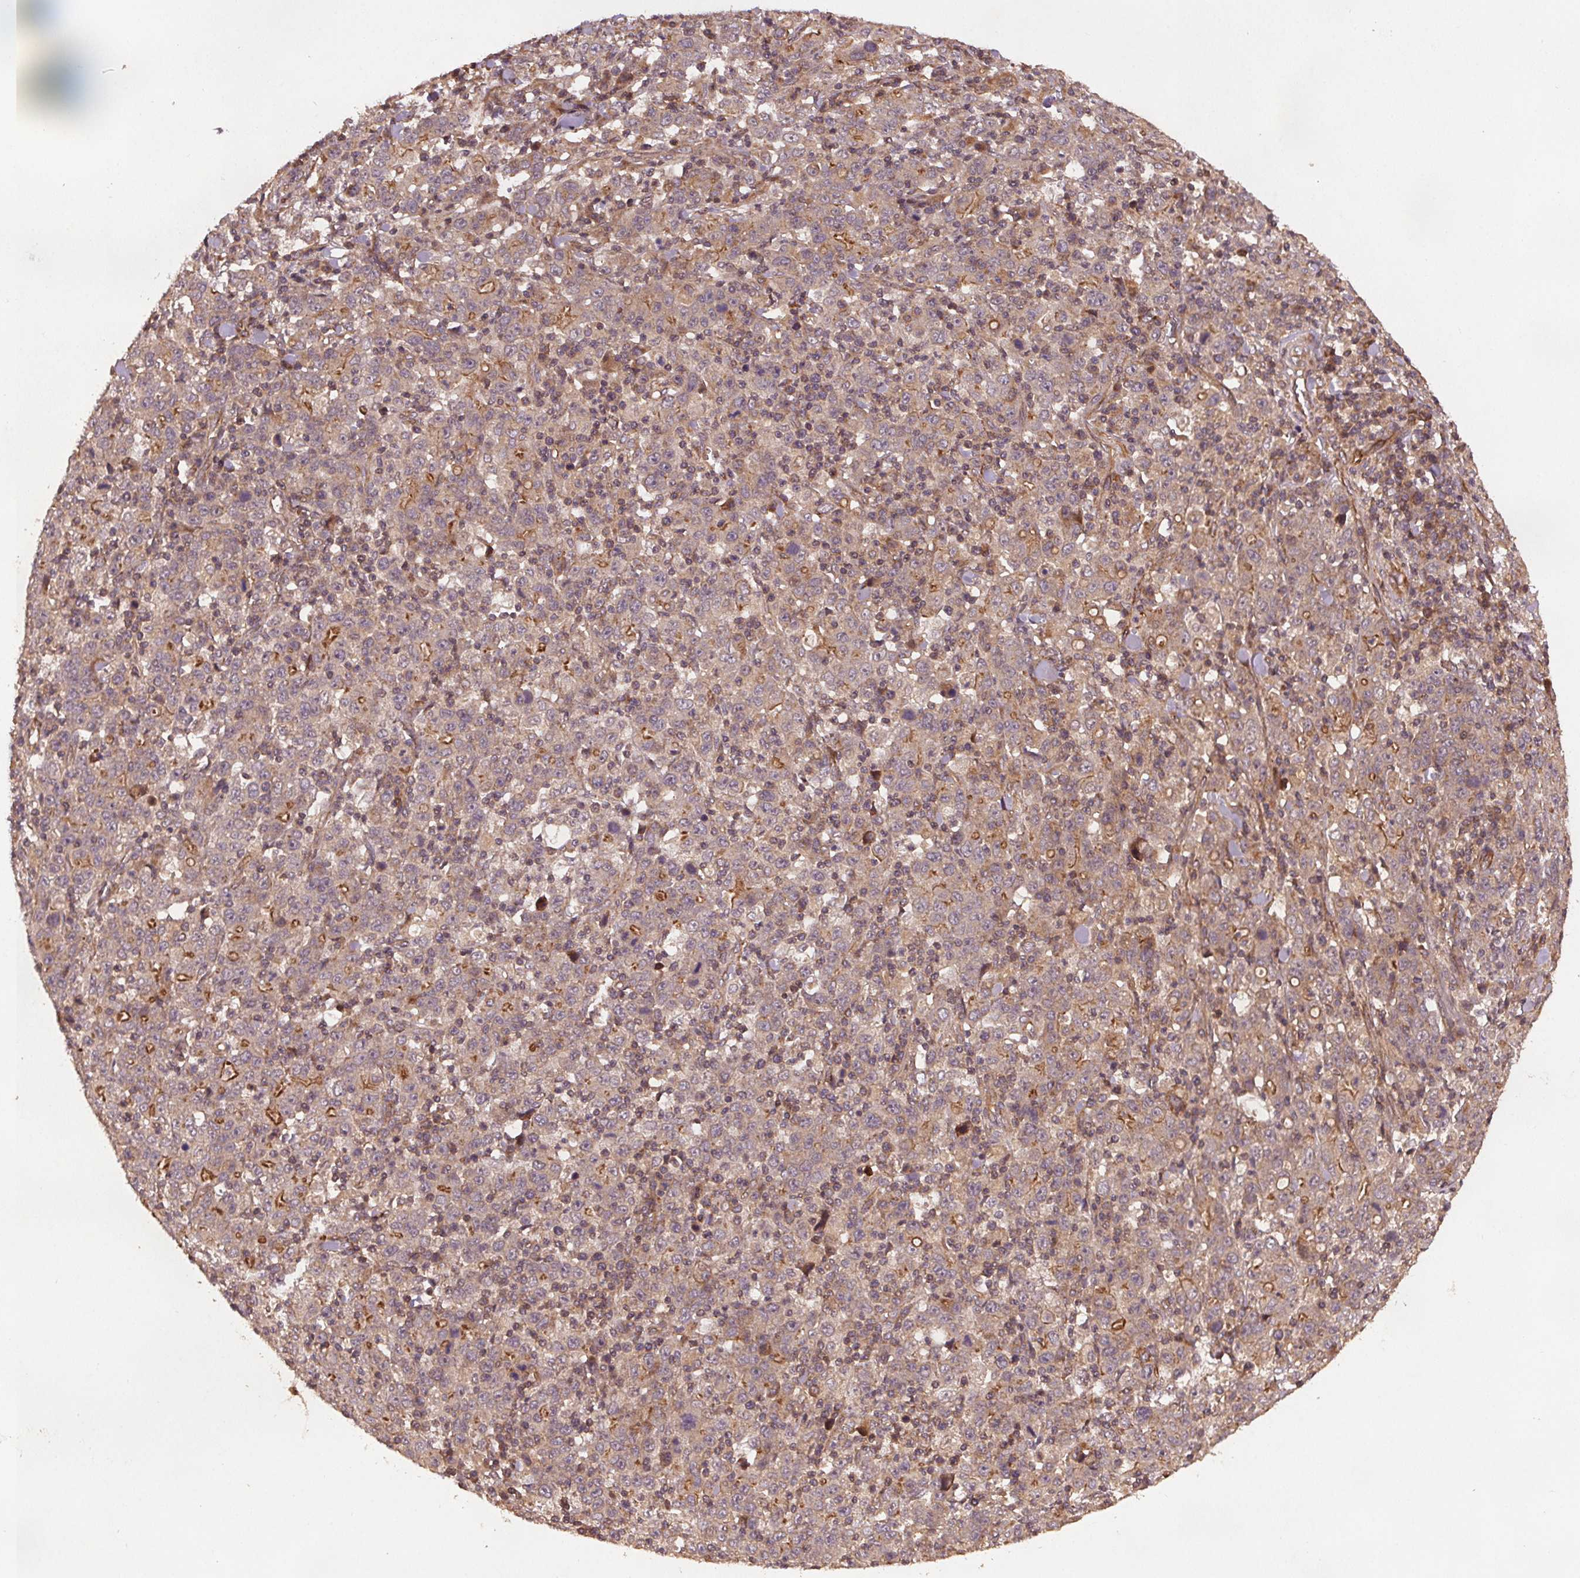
{"staining": {"intensity": "weak", "quantity": ">75%", "location": "cytoplasmic/membranous"}, "tissue": "stomach cancer", "cell_type": "Tumor cells", "image_type": "cancer", "snomed": [{"axis": "morphology", "description": "Adenocarcinoma, NOS"}, {"axis": "topography", "description": "Stomach, upper"}], "caption": "Approximately >75% of tumor cells in human stomach cancer exhibit weak cytoplasmic/membranous protein positivity as visualized by brown immunohistochemical staining.", "gene": "SEC14L2", "patient": {"sex": "male", "age": 69}}